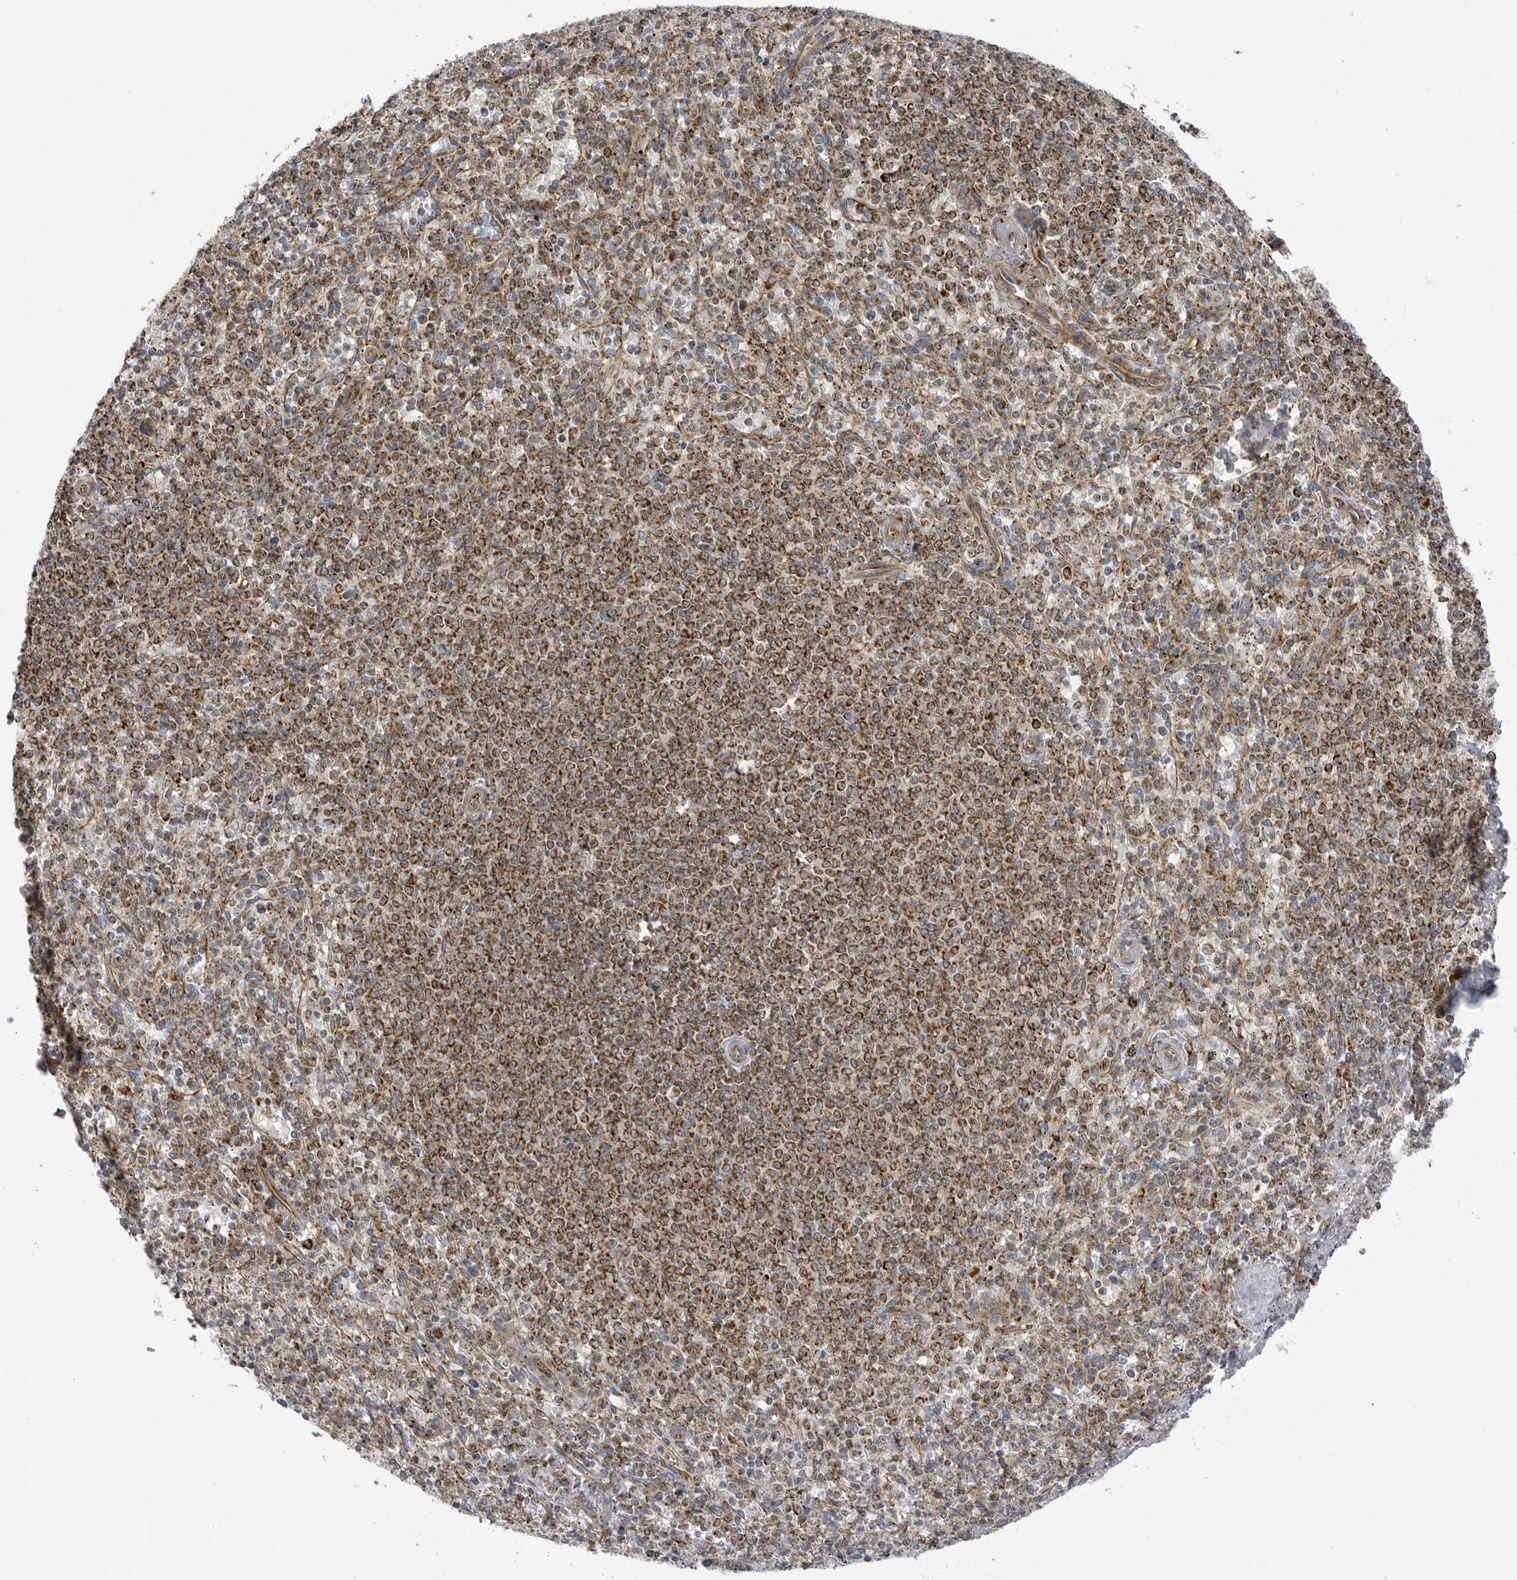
{"staining": {"intensity": "moderate", "quantity": "25%-75%", "location": "cytoplasmic/membranous"}, "tissue": "spleen", "cell_type": "Cells in red pulp", "image_type": "normal", "snomed": [{"axis": "morphology", "description": "Normal tissue, NOS"}, {"axis": "topography", "description": "Spleen"}], "caption": "This micrograph demonstrates immunohistochemistry staining of unremarkable human spleen, with medium moderate cytoplasmic/membranous expression in about 25%-75% of cells in red pulp.", "gene": "FH", "patient": {"sex": "male", "age": 72}}